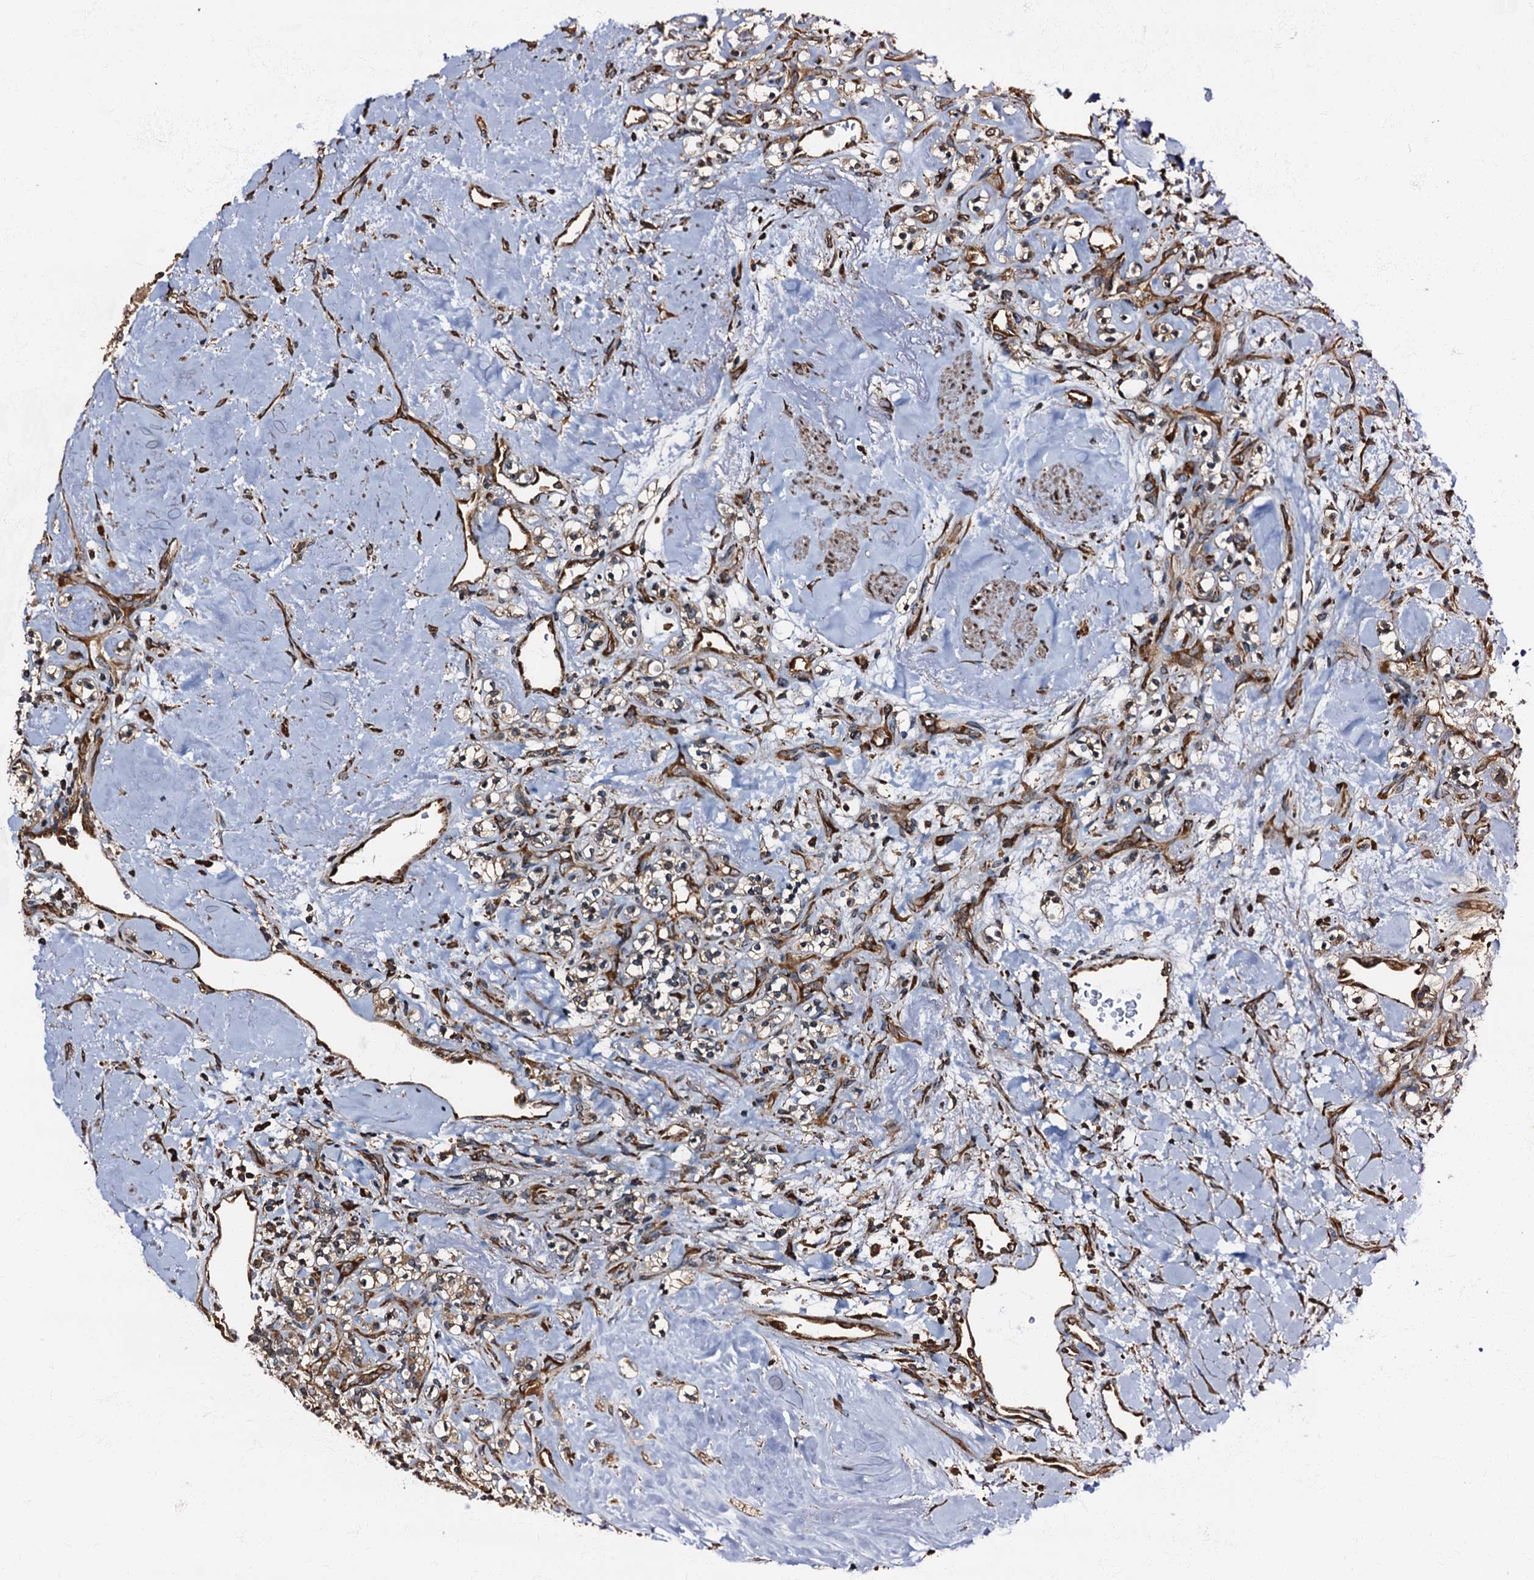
{"staining": {"intensity": "moderate", "quantity": "25%-75%", "location": "cytoplasmic/membranous"}, "tissue": "renal cancer", "cell_type": "Tumor cells", "image_type": "cancer", "snomed": [{"axis": "morphology", "description": "Adenocarcinoma, NOS"}, {"axis": "topography", "description": "Kidney"}], "caption": "About 25%-75% of tumor cells in renal cancer display moderate cytoplasmic/membranous protein staining as visualized by brown immunohistochemical staining.", "gene": "ATP2C1", "patient": {"sex": "male", "age": 77}}